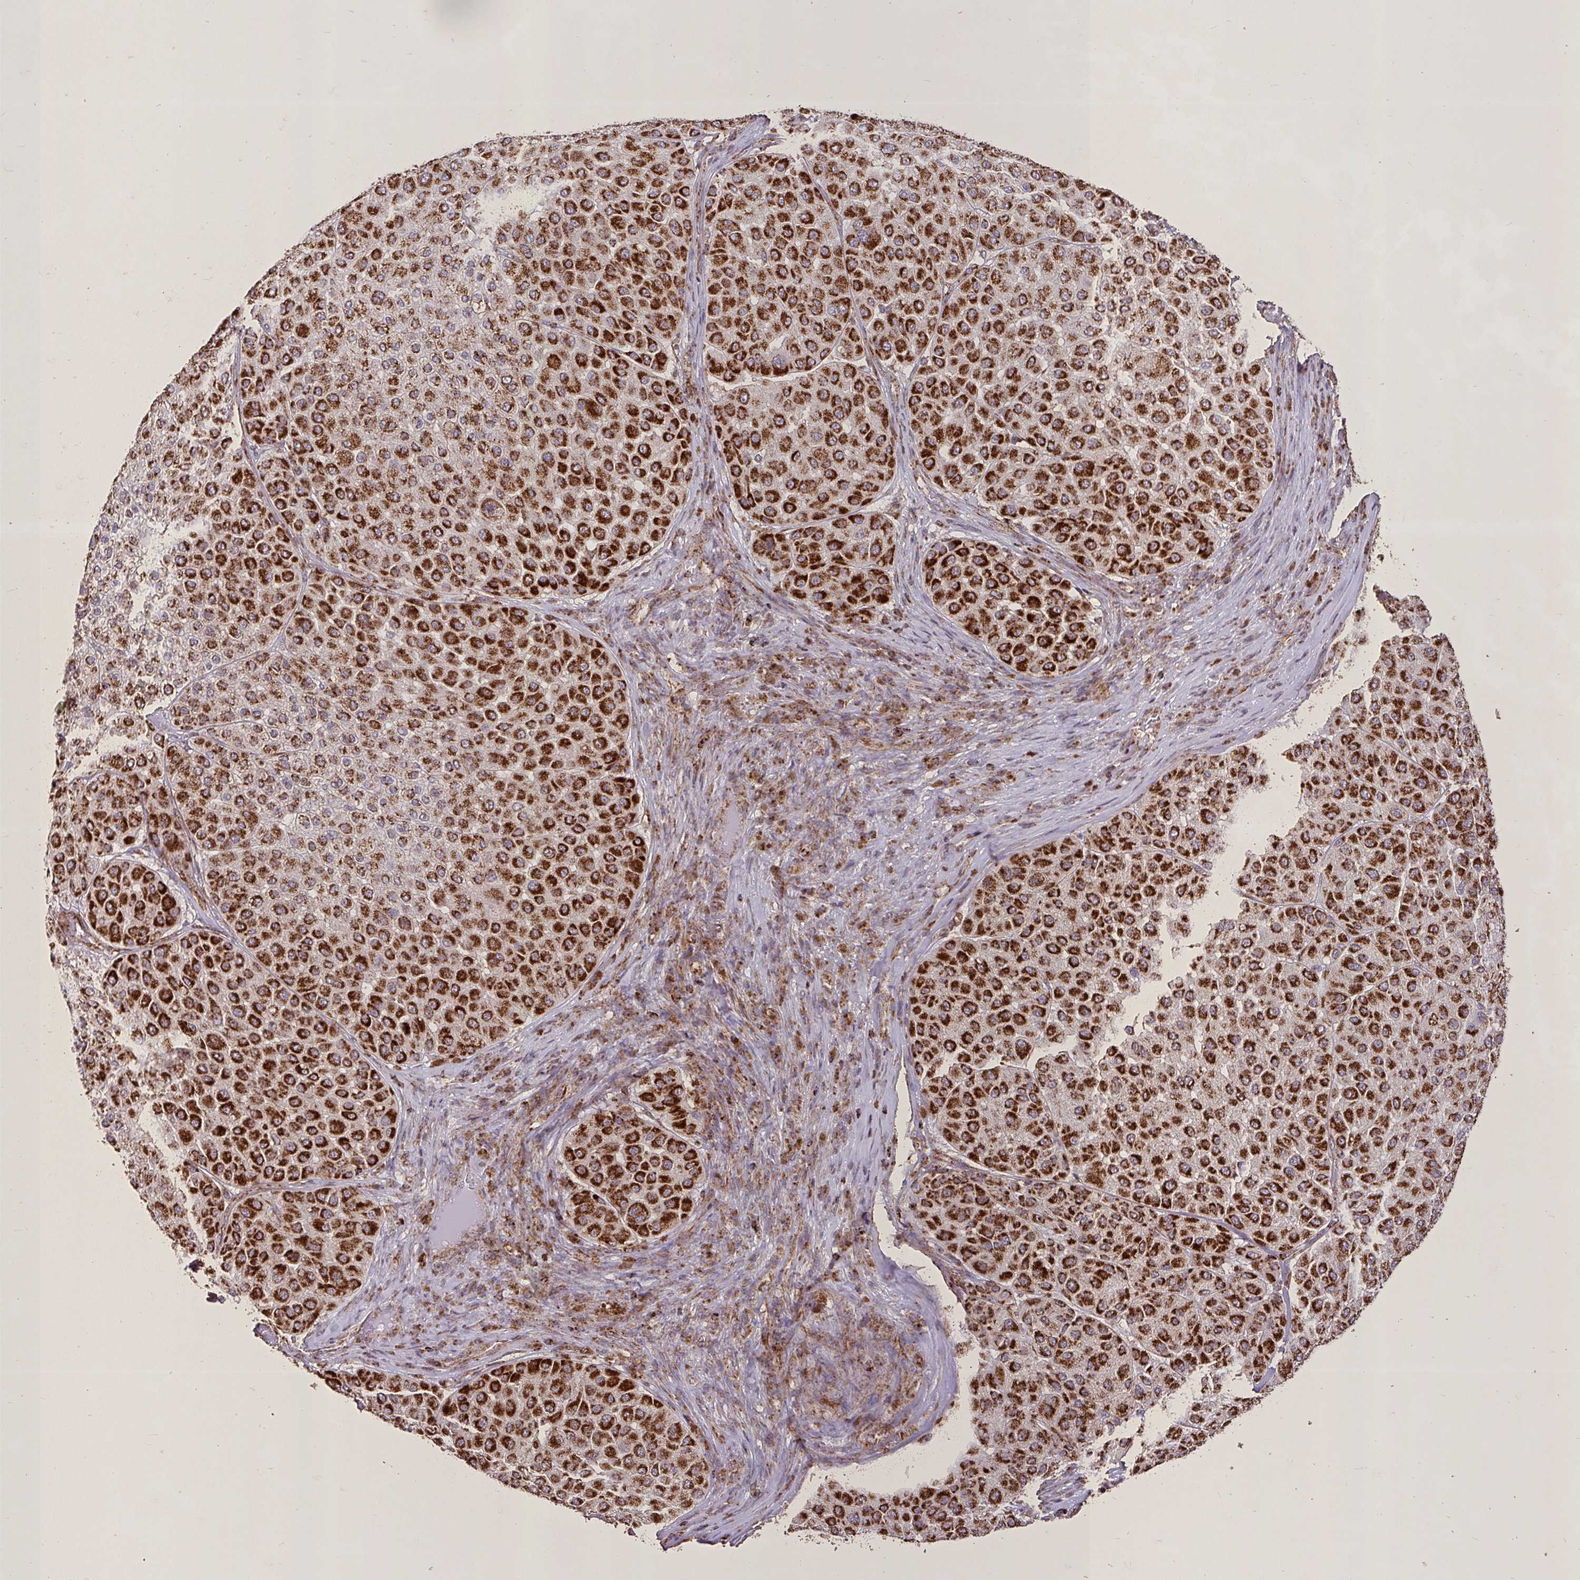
{"staining": {"intensity": "strong", "quantity": ">75%", "location": "cytoplasmic/membranous"}, "tissue": "melanoma", "cell_type": "Tumor cells", "image_type": "cancer", "snomed": [{"axis": "morphology", "description": "Malignant melanoma, Metastatic site"}, {"axis": "topography", "description": "Smooth muscle"}], "caption": "Brown immunohistochemical staining in human melanoma reveals strong cytoplasmic/membranous positivity in about >75% of tumor cells.", "gene": "AGK", "patient": {"sex": "male", "age": 41}}